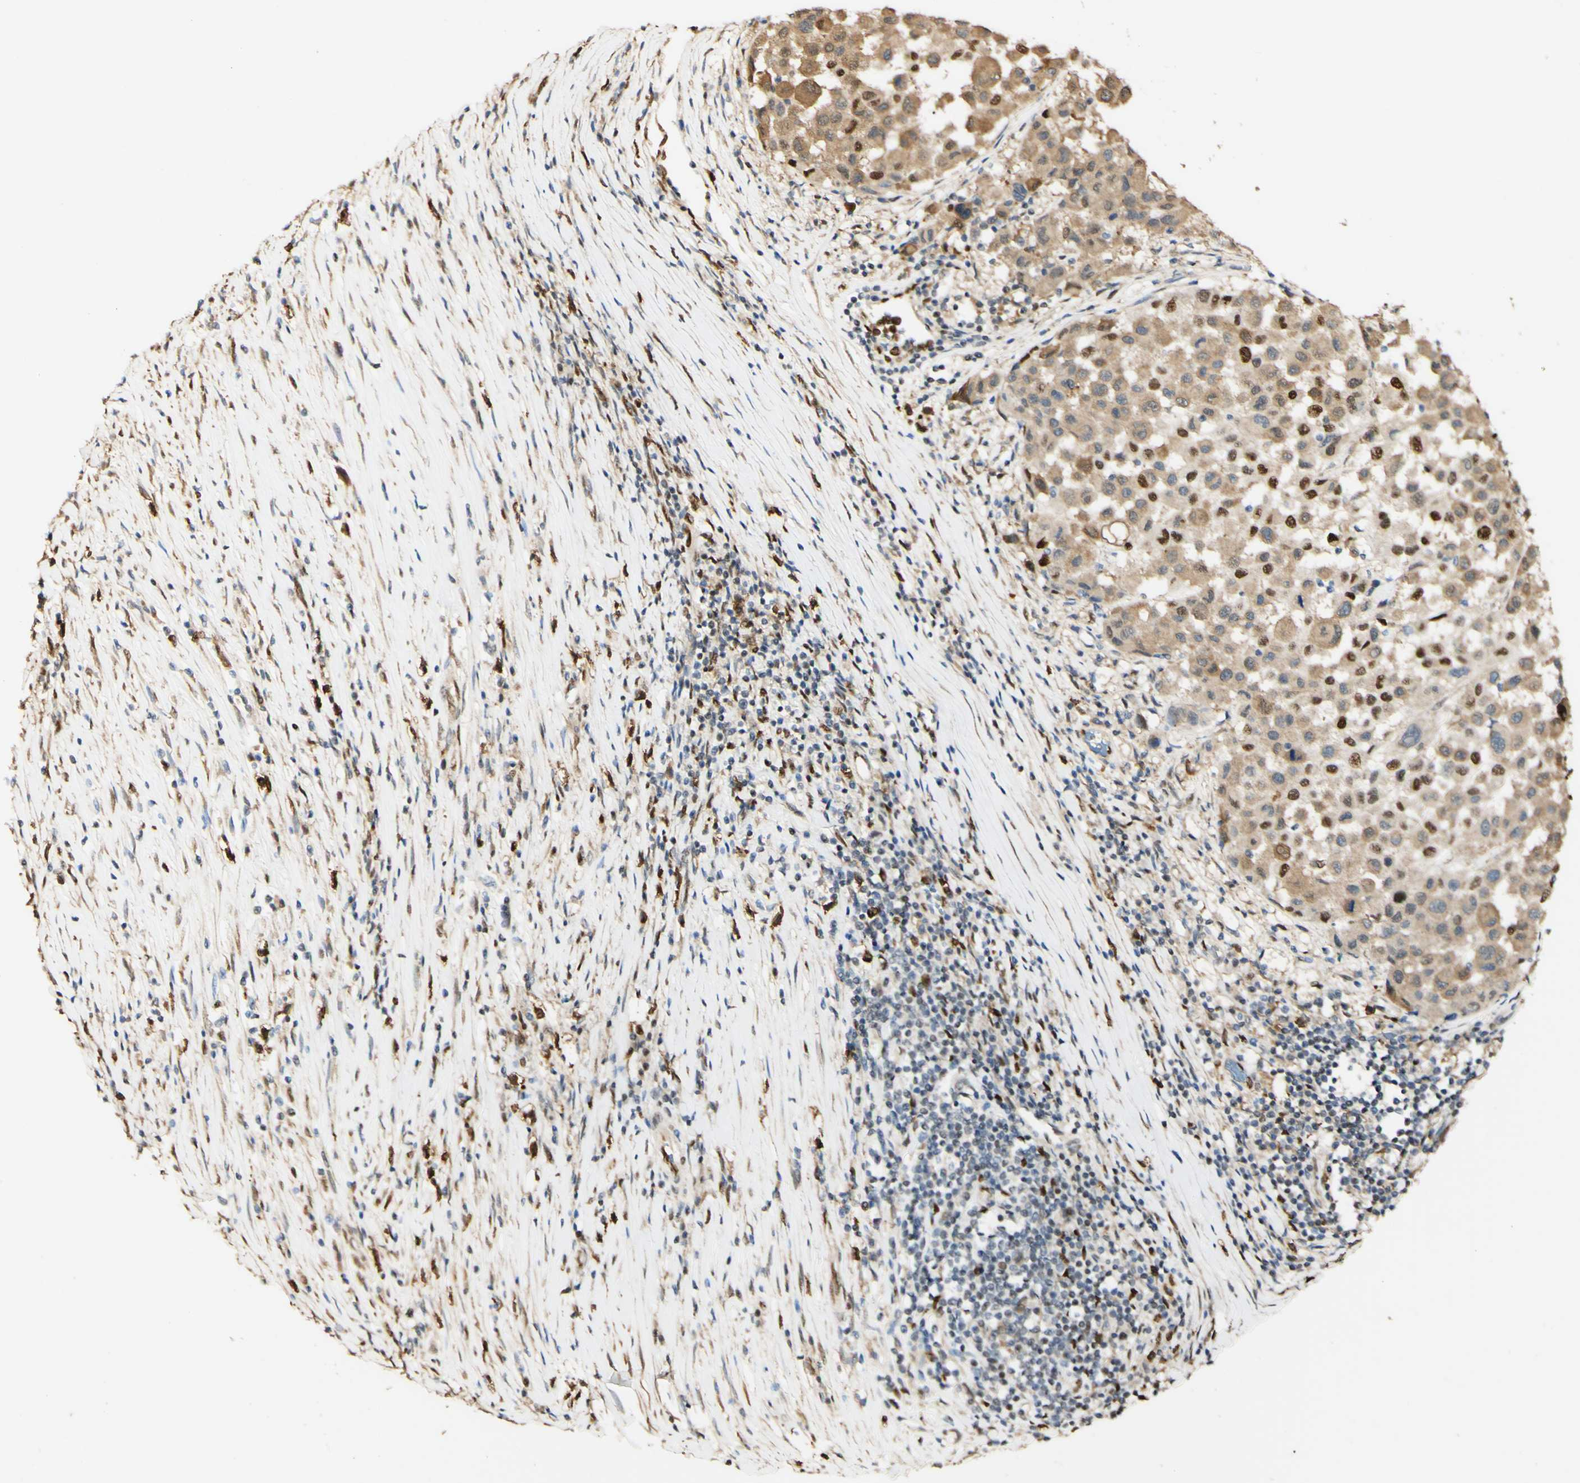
{"staining": {"intensity": "strong", "quantity": "<25%", "location": "cytoplasmic/membranous,nuclear"}, "tissue": "melanoma", "cell_type": "Tumor cells", "image_type": "cancer", "snomed": [{"axis": "morphology", "description": "Malignant melanoma, Metastatic site"}, {"axis": "topography", "description": "Lymph node"}], "caption": "This micrograph exhibits immunohistochemistry staining of melanoma, with medium strong cytoplasmic/membranous and nuclear positivity in about <25% of tumor cells.", "gene": "MAP3K4", "patient": {"sex": "male", "age": 61}}